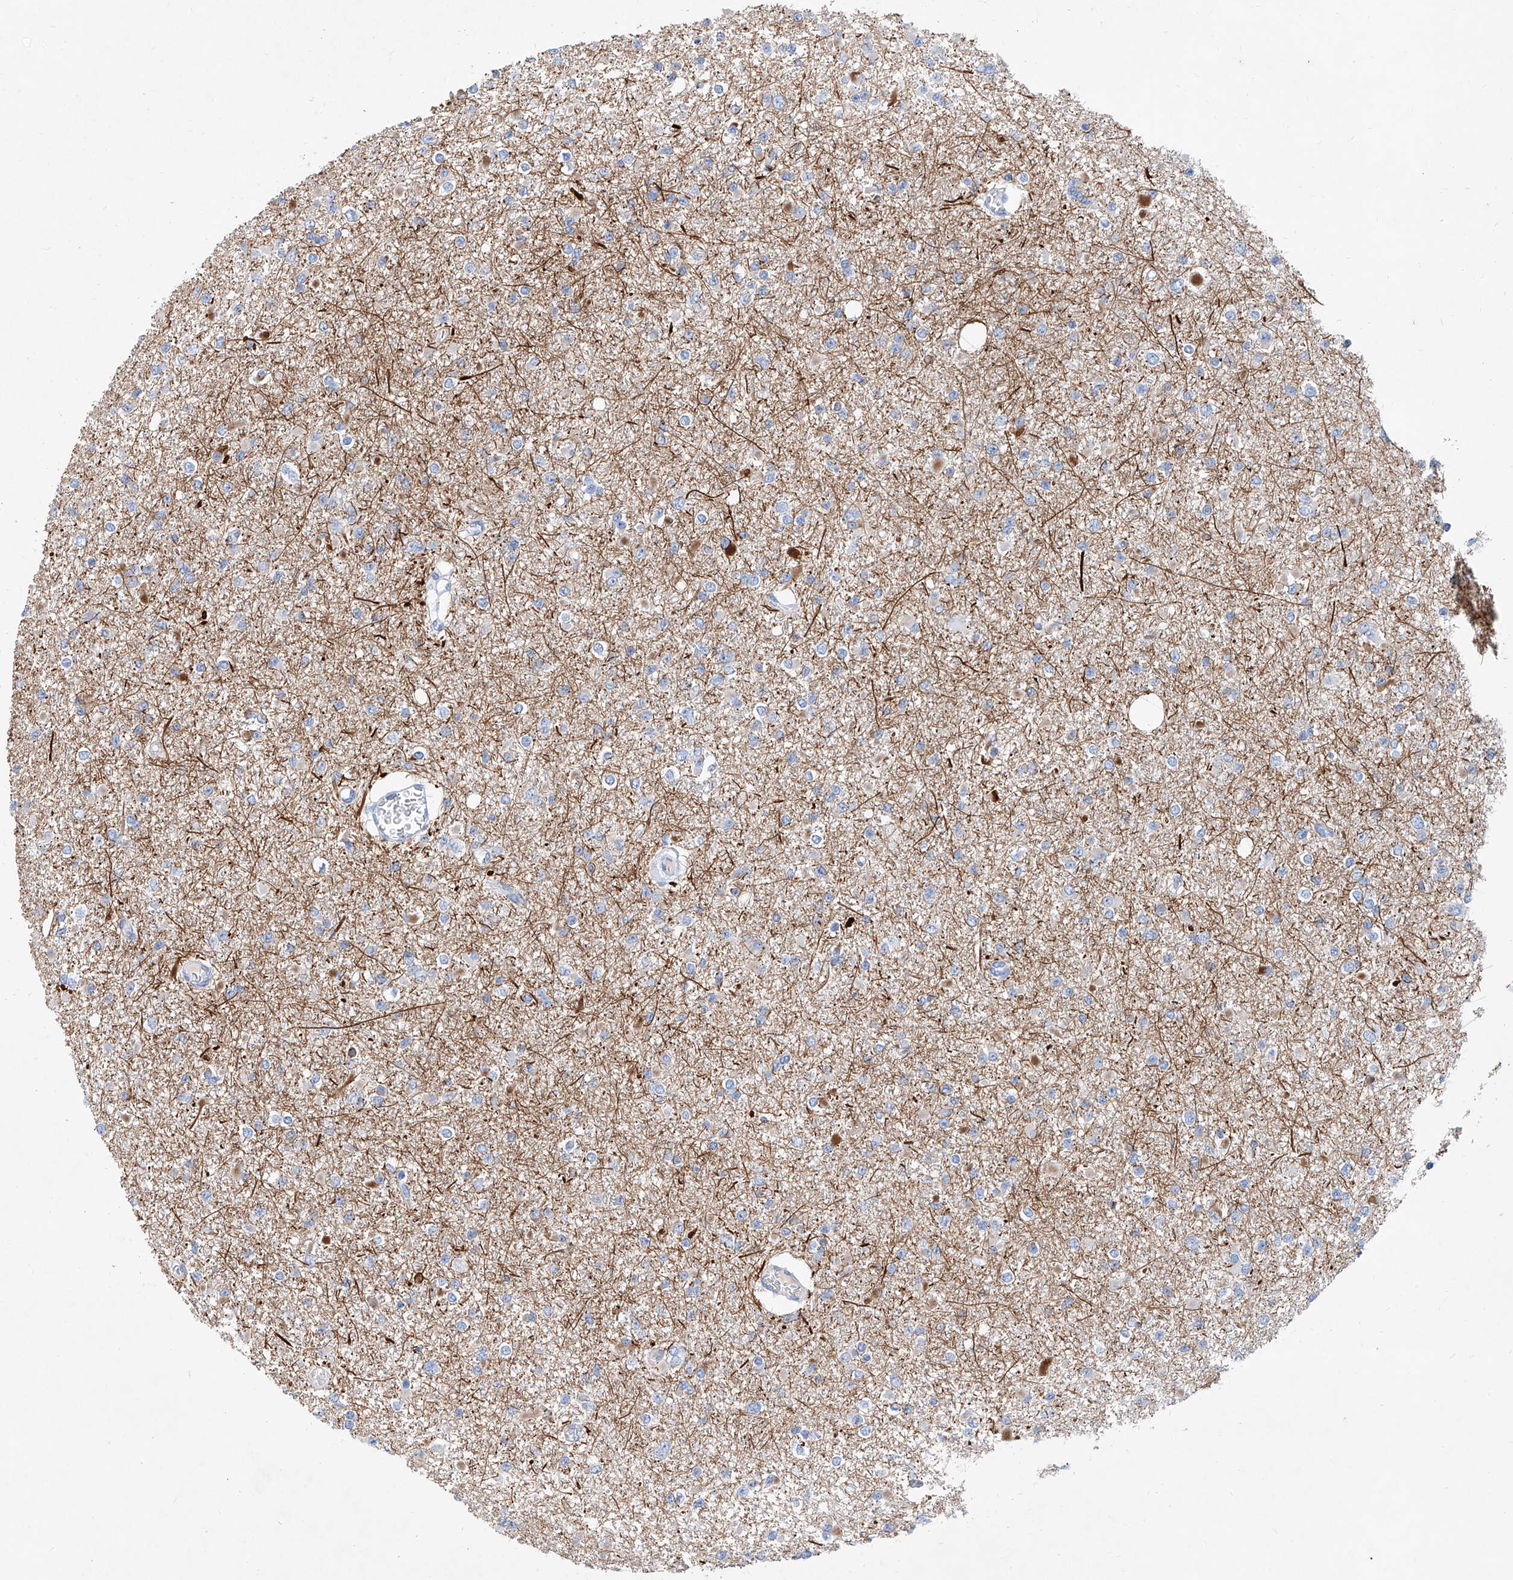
{"staining": {"intensity": "negative", "quantity": "none", "location": "none"}, "tissue": "glioma", "cell_type": "Tumor cells", "image_type": "cancer", "snomed": [{"axis": "morphology", "description": "Glioma, malignant, Low grade"}, {"axis": "topography", "description": "Brain"}], "caption": "The IHC micrograph has no significant staining in tumor cells of malignant low-grade glioma tissue.", "gene": "SLC25A29", "patient": {"sex": "female", "age": 22}}